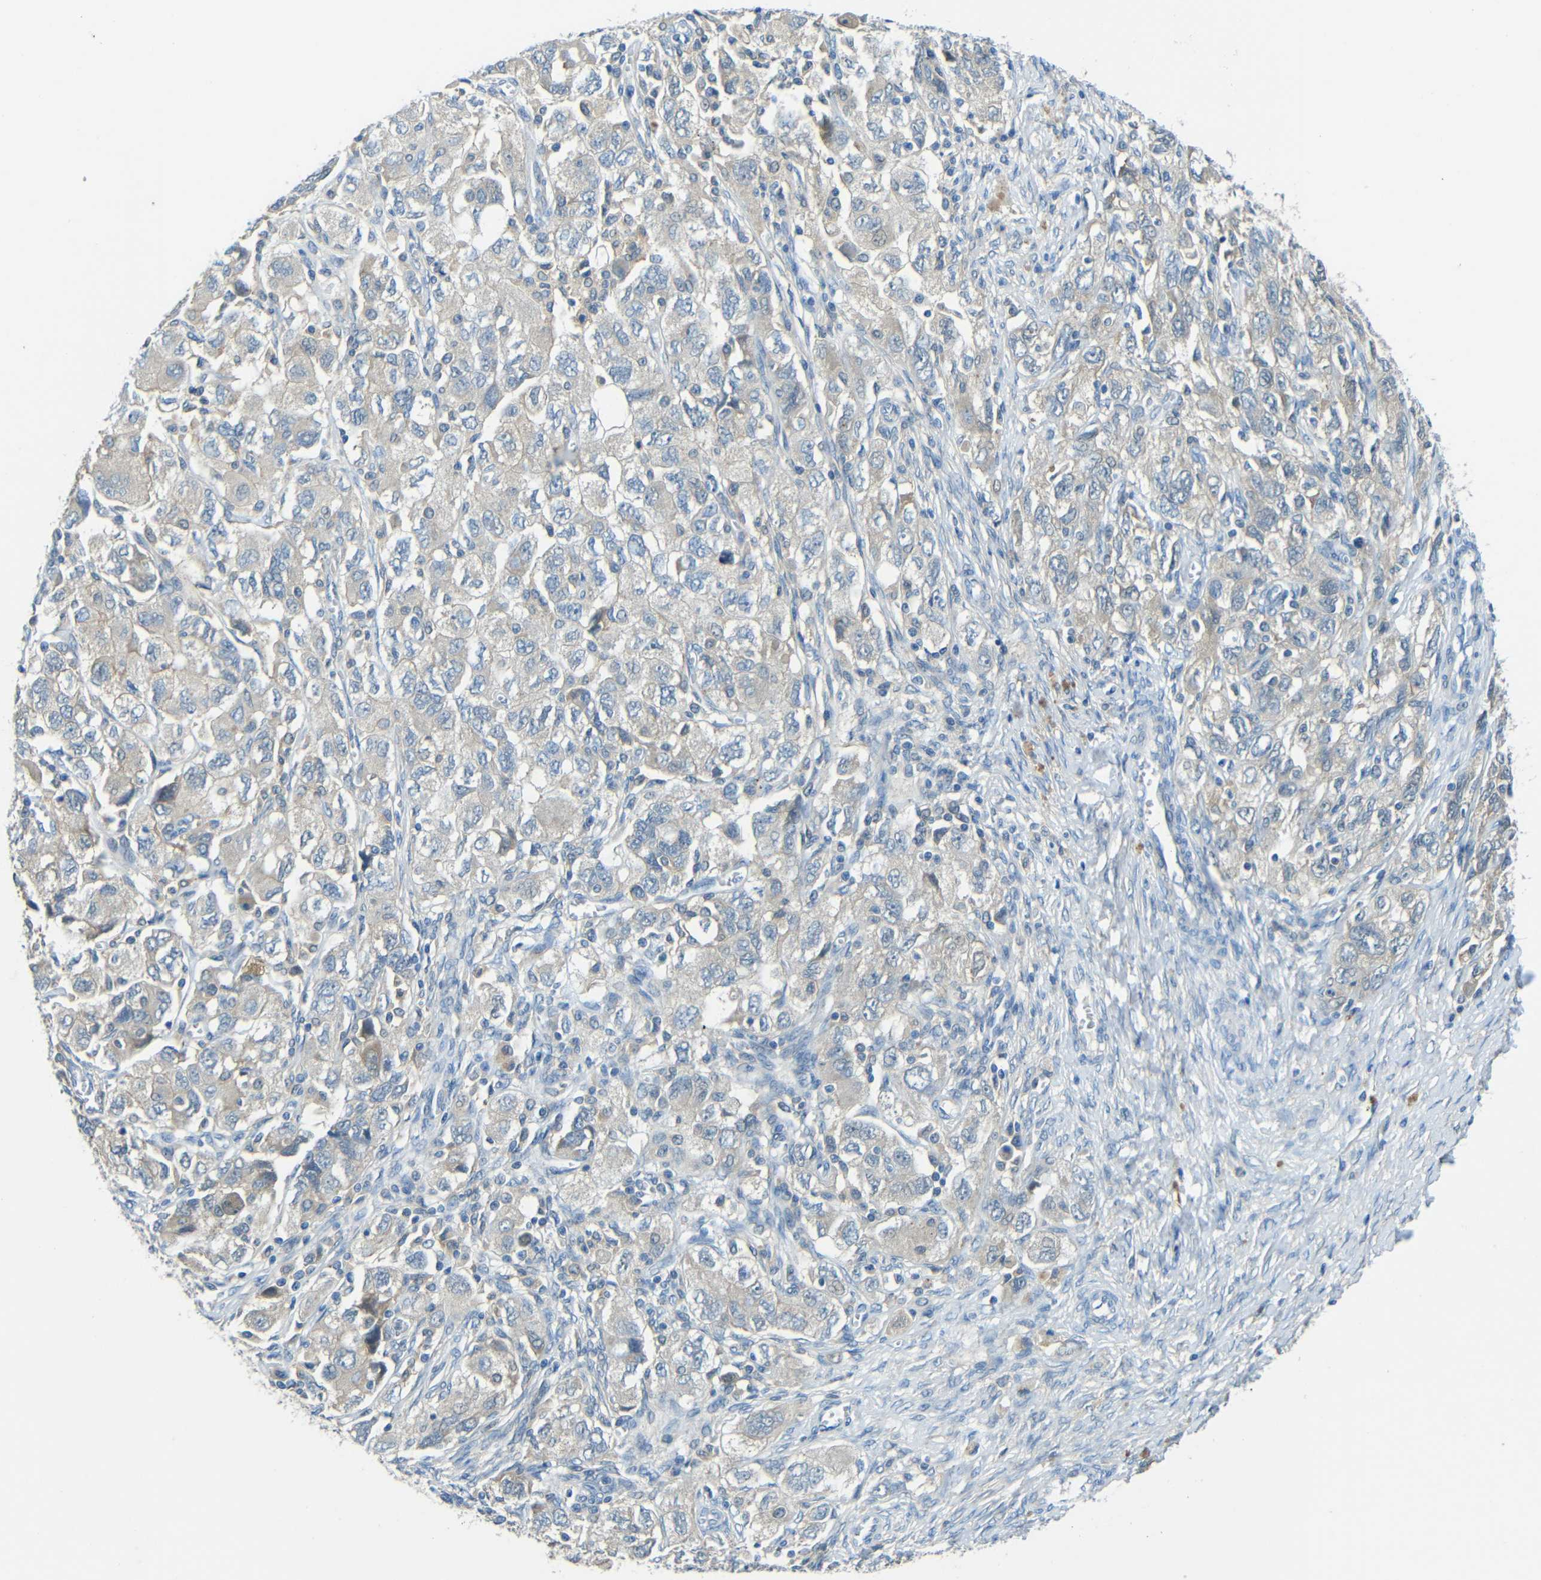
{"staining": {"intensity": "weak", "quantity": "<25%", "location": "cytoplasmic/membranous"}, "tissue": "ovarian cancer", "cell_type": "Tumor cells", "image_type": "cancer", "snomed": [{"axis": "morphology", "description": "Carcinoma, NOS"}, {"axis": "morphology", "description": "Cystadenocarcinoma, serous, NOS"}, {"axis": "topography", "description": "Ovary"}], "caption": "A high-resolution histopathology image shows immunohistochemistry (IHC) staining of ovarian cancer, which reveals no significant staining in tumor cells.", "gene": "CYP26B1", "patient": {"sex": "female", "age": 69}}